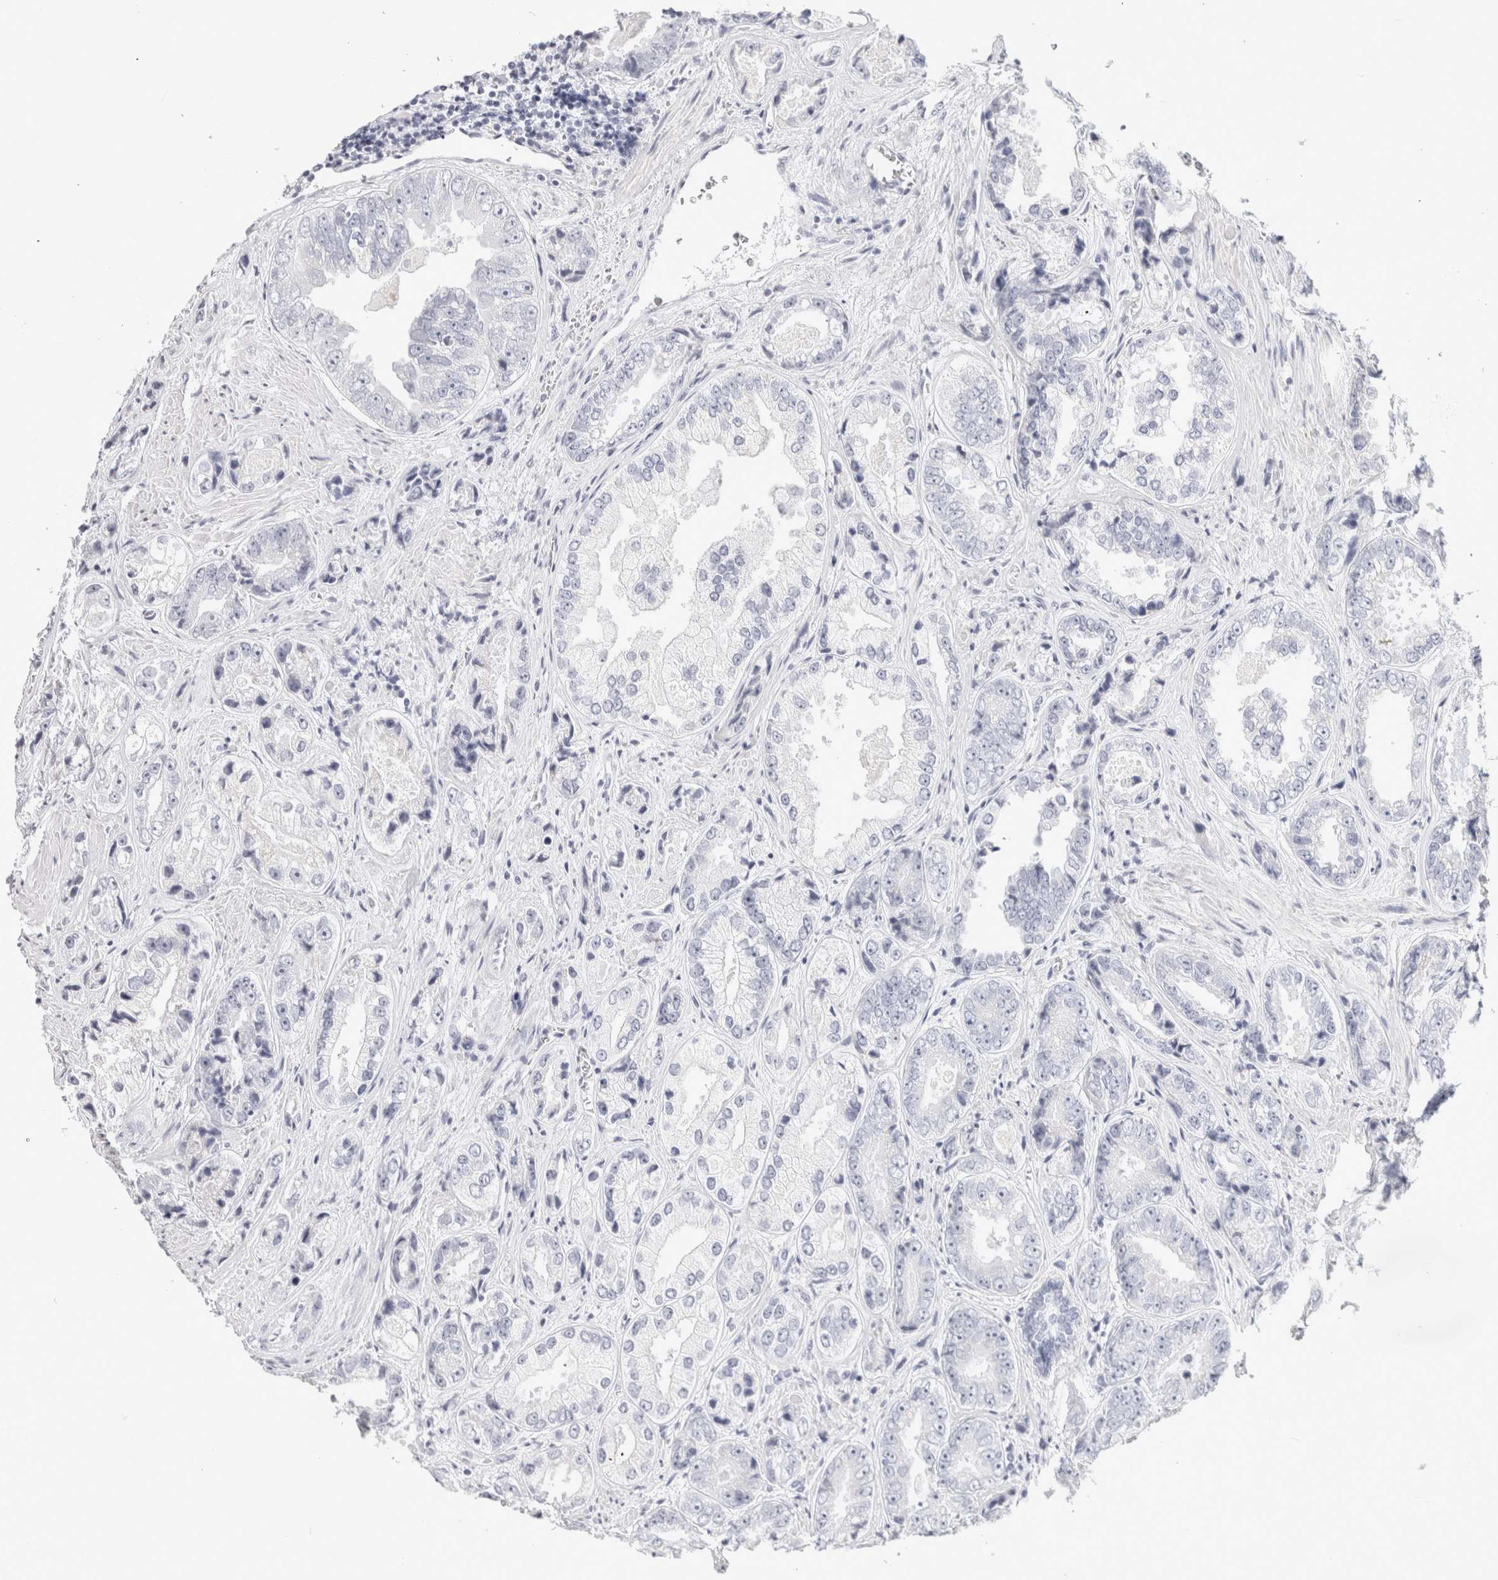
{"staining": {"intensity": "negative", "quantity": "none", "location": "none"}, "tissue": "prostate cancer", "cell_type": "Tumor cells", "image_type": "cancer", "snomed": [{"axis": "morphology", "description": "Adenocarcinoma, High grade"}, {"axis": "topography", "description": "Prostate"}], "caption": "DAB immunohistochemical staining of human prostate cancer (adenocarcinoma (high-grade)) demonstrates no significant expression in tumor cells.", "gene": "GARIN1A", "patient": {"sex": "male", "age": 61}}